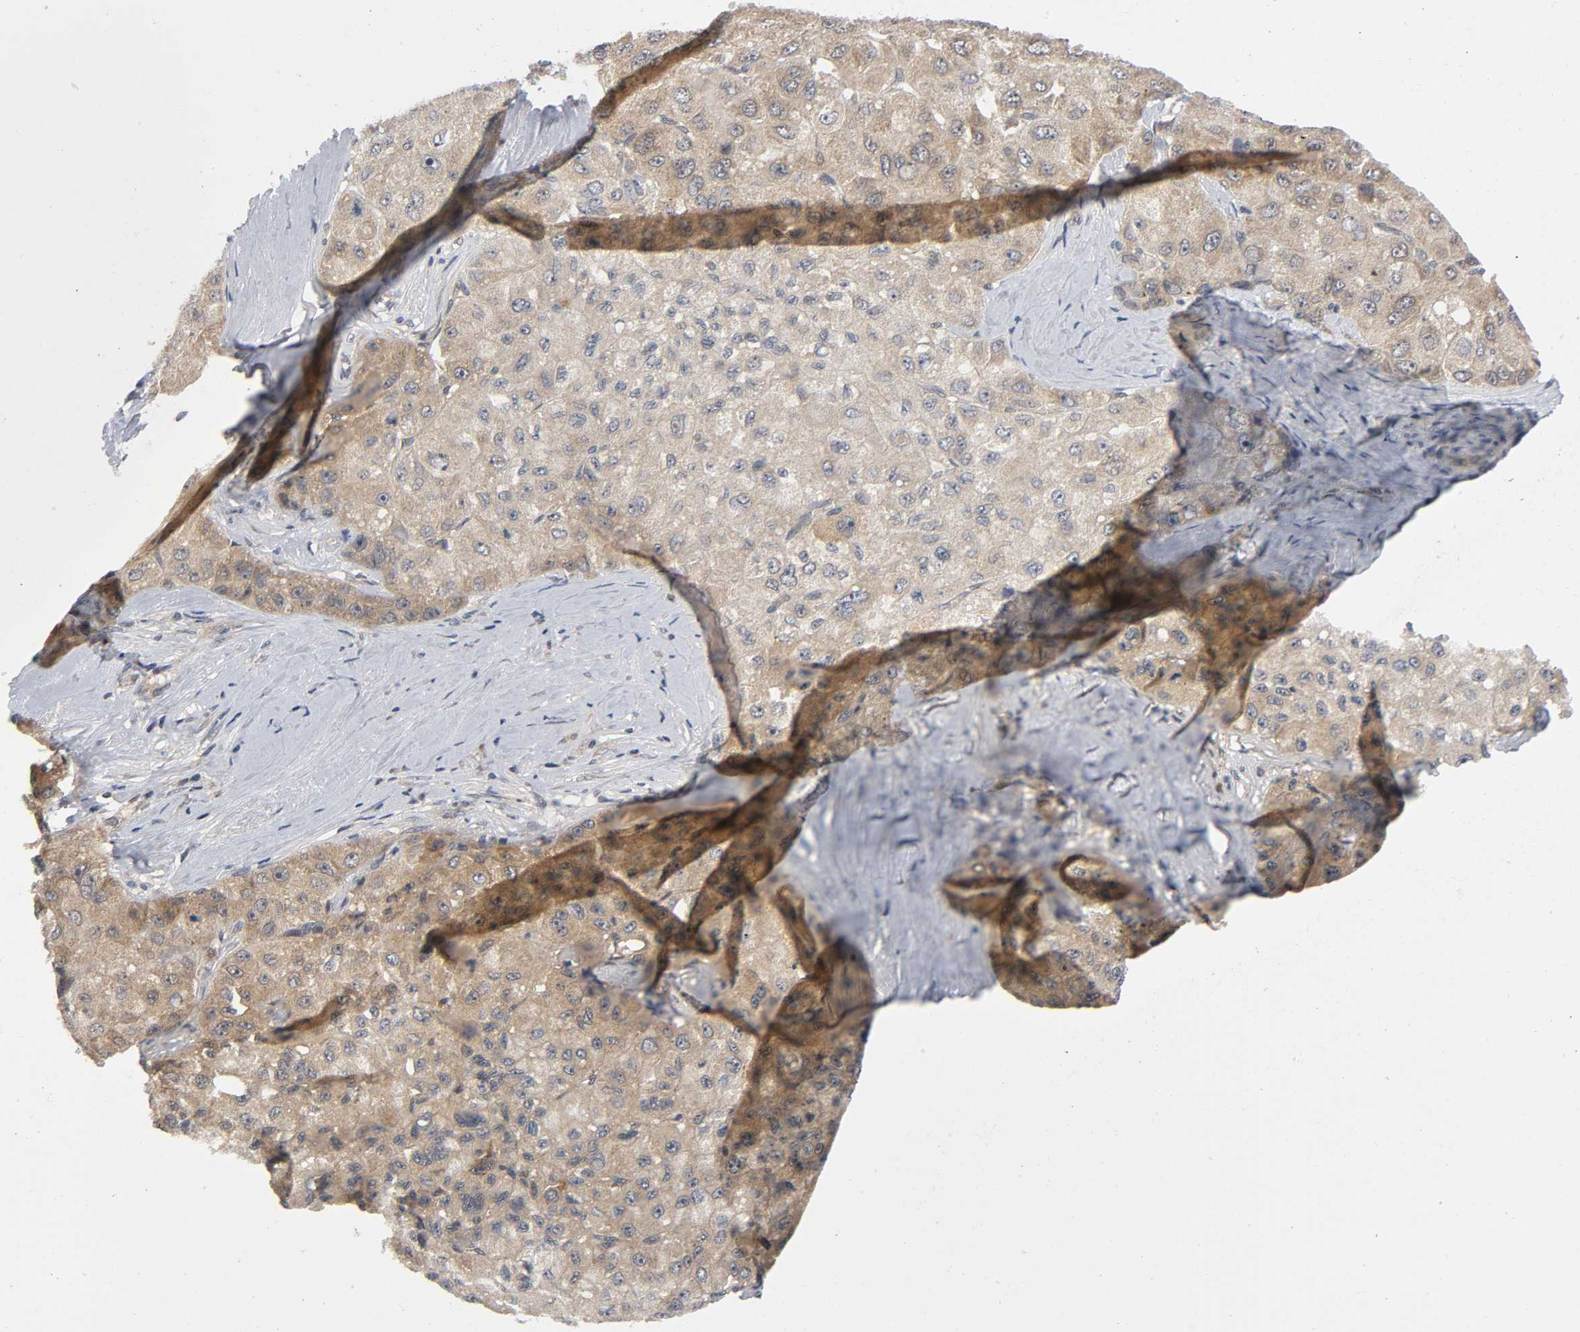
{"staining": {"intensity": "moderate", "quantity": ">75%", "location": "cytoplasmic/membranous"}, "tissue": "liver cancer", "cell_type": "Tumor cells", "image_type": "cancer", "snomed": [{"axis": "morphology", "description": "Carcinoma, Hepatocellular, NOS"}, {"axis": "topography", "description": "Liver"}], "caption": "Liver hepatocellular carcinoma was stained to show a protein in brown. There is medium levels of moderate cytoplasmic/membranous expression in approximately >75% of tumor cells.", "gene": "MAPK8", "patient": {"sex": "male", "age": 80}}